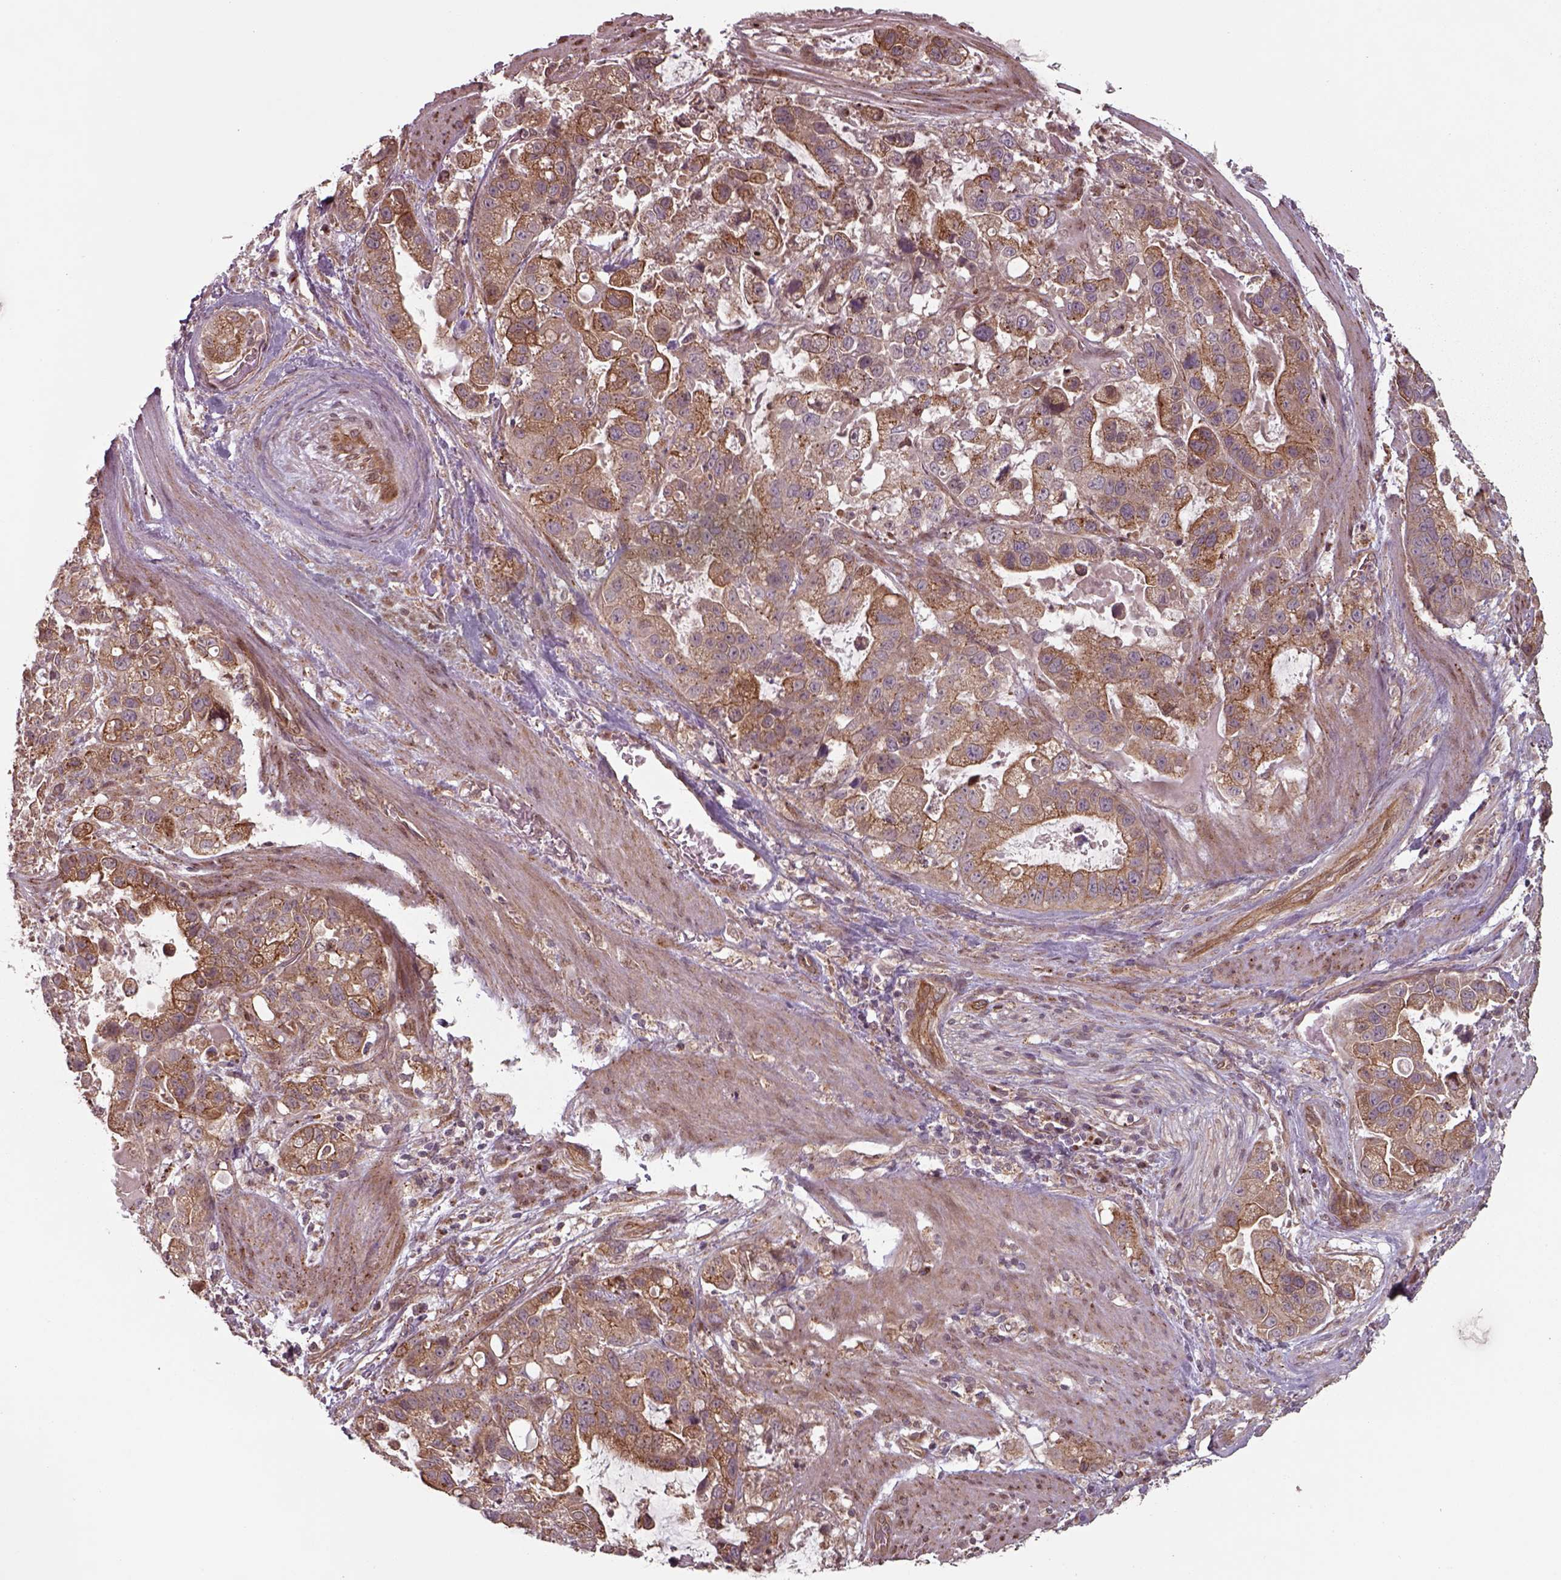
{"staining": {"intensity": "moderate", "quantity": ">75%", "location": "cytoplasmic/membranous"}, "tissue": "stomach cancer", "cell_type": "Tumor cells", "image_type": "cancer", "snomed": [{"axis": "morphology", "description": "Adenocarcinoma, NOS"}, {"axis": "topography", "description": "Stomach"}], "caption": "Stomach cancer (adenocarcinoma) tissue shows moderate cytoplasmic/membranous expression in approximately >75% of tumor cells, visualized by immunohistochemistry.", "gene": "CHMP3", "patient": {"sex": "male", "age": 59}}